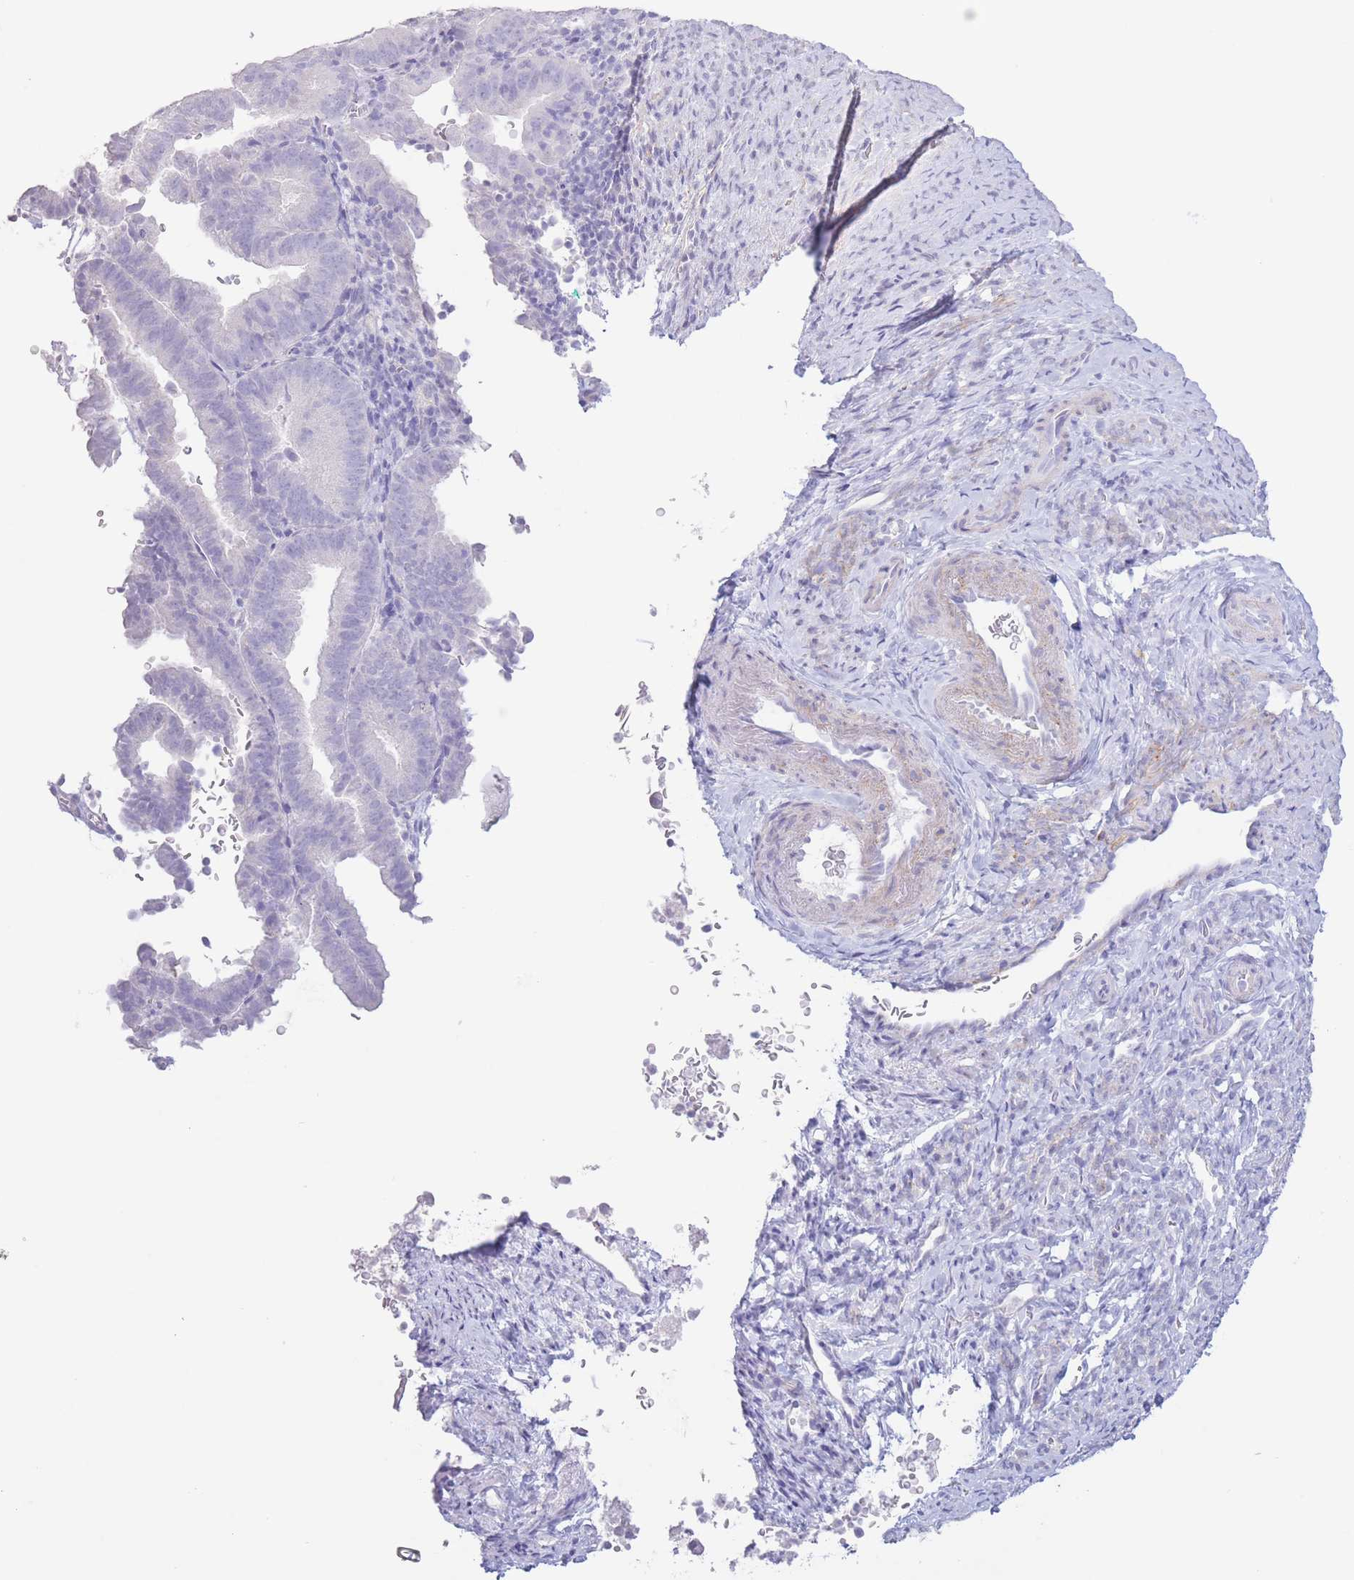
{"staining": {"intensity": "negative", "quantity": "none", "location": "none"}, "tissue": "endometrial cancer", "cell_type": "Tumor cells", "image_type": "cancer", "snomed": [{"axis": "morphology", "description": "Adenocarcinoma, NOS"}, {"axis": "topography", "description": "Endometrium"}], "caption": "There is no significant positivity in tumor cells of endometrial adenocarcinoma. (Brightfield microscopy of DAB IHC at high magnification).", "gene": "PKLR", "patient": {"sex": "female", "age": 70}}